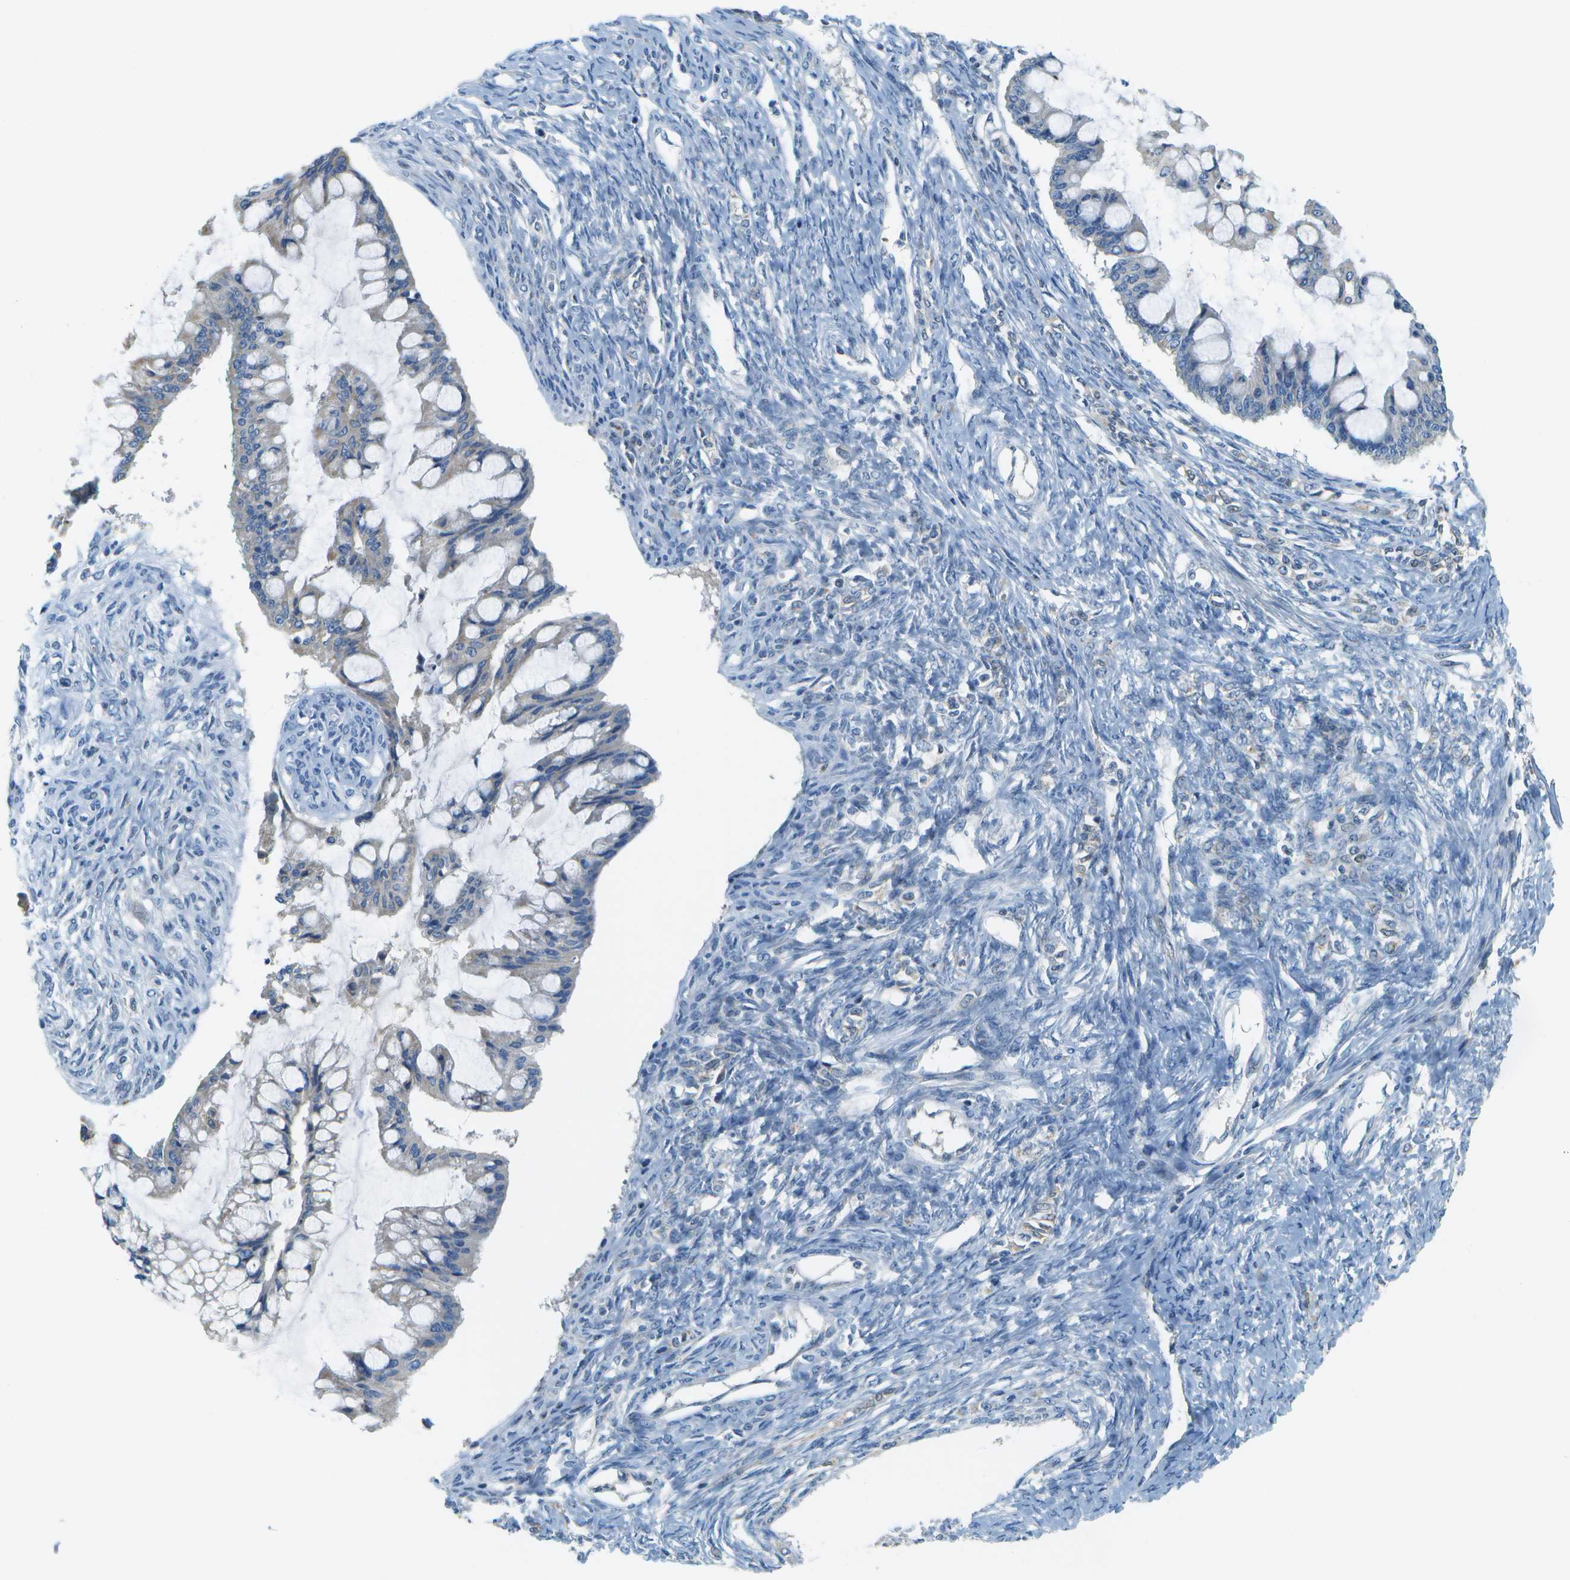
{"staining": {"intensity": "negative", "quantity": "none", "location": "none"}, "tissue": "ovarian cancer", "cell_type": "Tumor cells", "image_type": "cancer", "snomed": [{"axis": "morphology", "description": "Cystadenocarcinoma, mucinous, NOS"}, {"axis": "topography", "description": "Ovary"}], "caption": "A photomicrograph of human mucinous cystadenocarcinoma (ovarian) is negative for staining in tumor cells.", "gene": "PTGIS", "patient": {"sex": "female", "age": 73}}